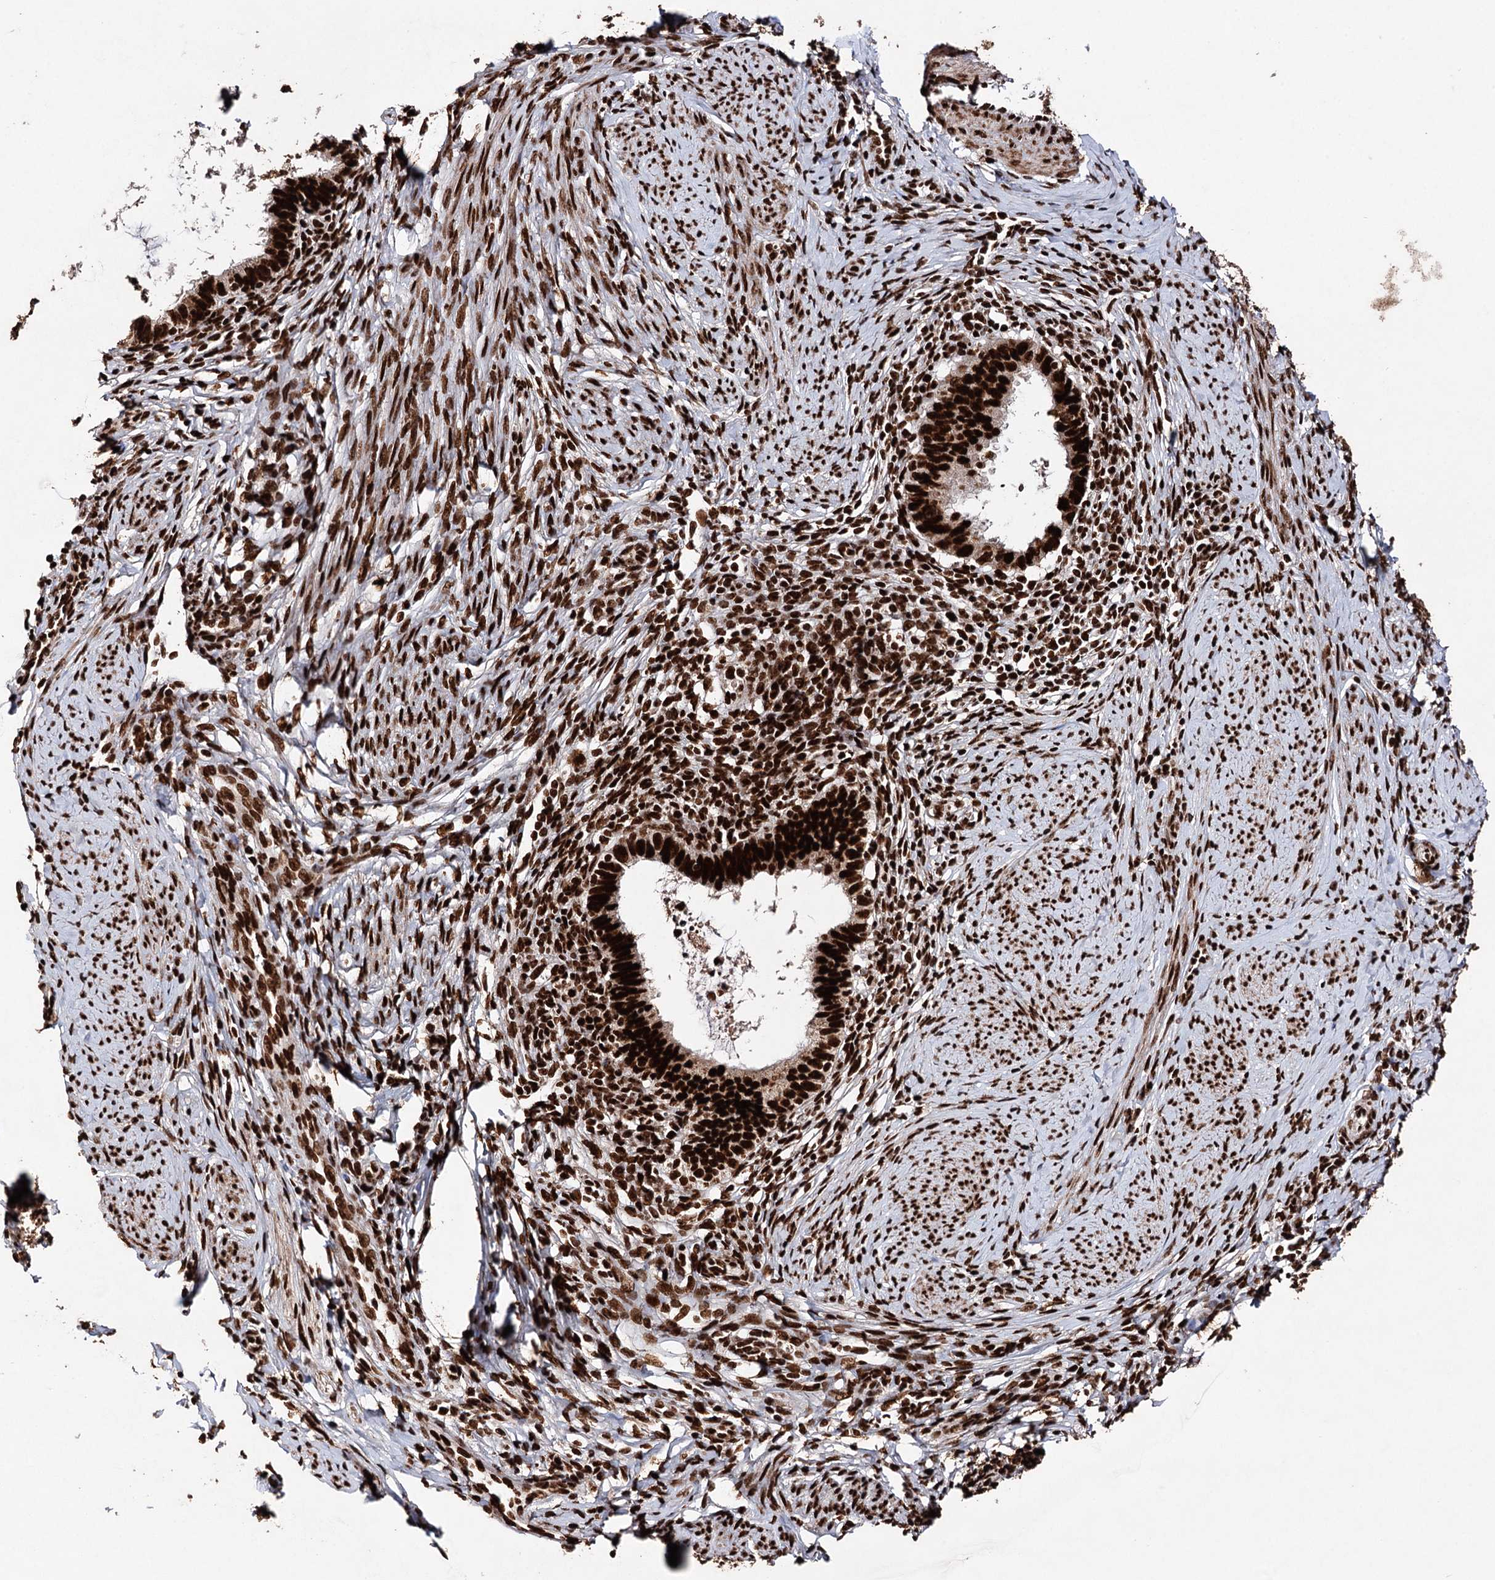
{"staining": {"intensity": "strong", "quantity": ">75%", "location": "nuclear"}, "tissue": "cervical cancer", "cell_type": "Tumor cells", "image_type": "cancer", "snomed": [{"axis": "morphology", "description": "Adenocarcinoma, NOS"}, {"axis": "topography", "description": "Cervix"}], "caption": "This histopathology image reveals immunohistochemistry staining of human cervical cancer, with high strong nuclear staining in about >75% of tumor cells.", "gene": "MATR3", "patient": {"sex": "female", "age": 36}}